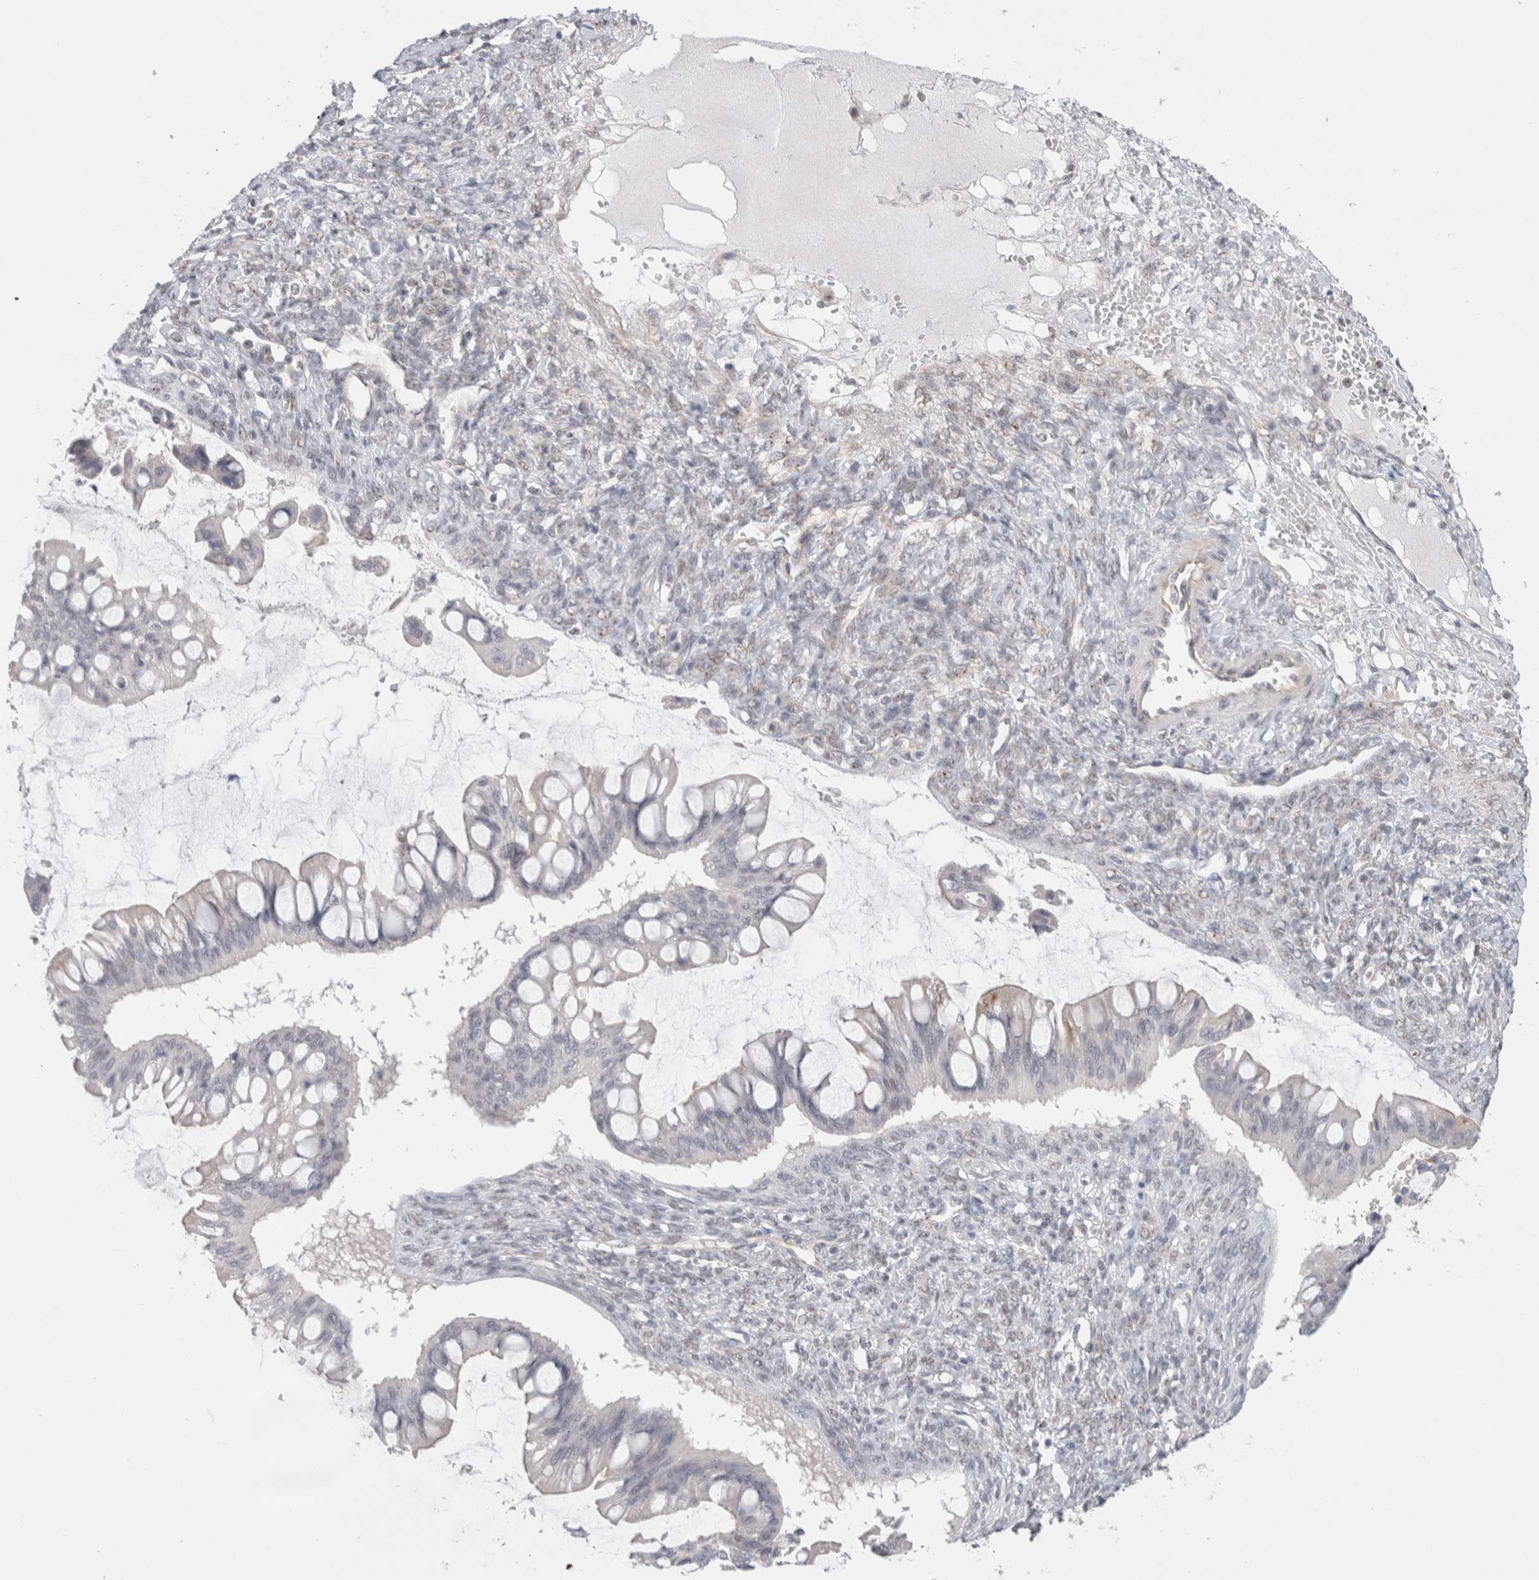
{"staining": {"intensity": "negative", "quantity": "none", "location": "none"}, "tissue": "ovarian cancer", "cell_type": "Tumor cells", "image_type": "cancer", "snomed": [{"axis": "morphology", "description": "Cystadenocarcinoma, mucinous, NOS"}, {"axis": "topography", "description": "Ovary"}], "caption": "Ovarian cancer (mucinous cystadenocarcinoma) stained for a protein using IHC shows no staining tumor cells.", "gene": "BICD2", "patient": {"sex": "female", "age": 73}}